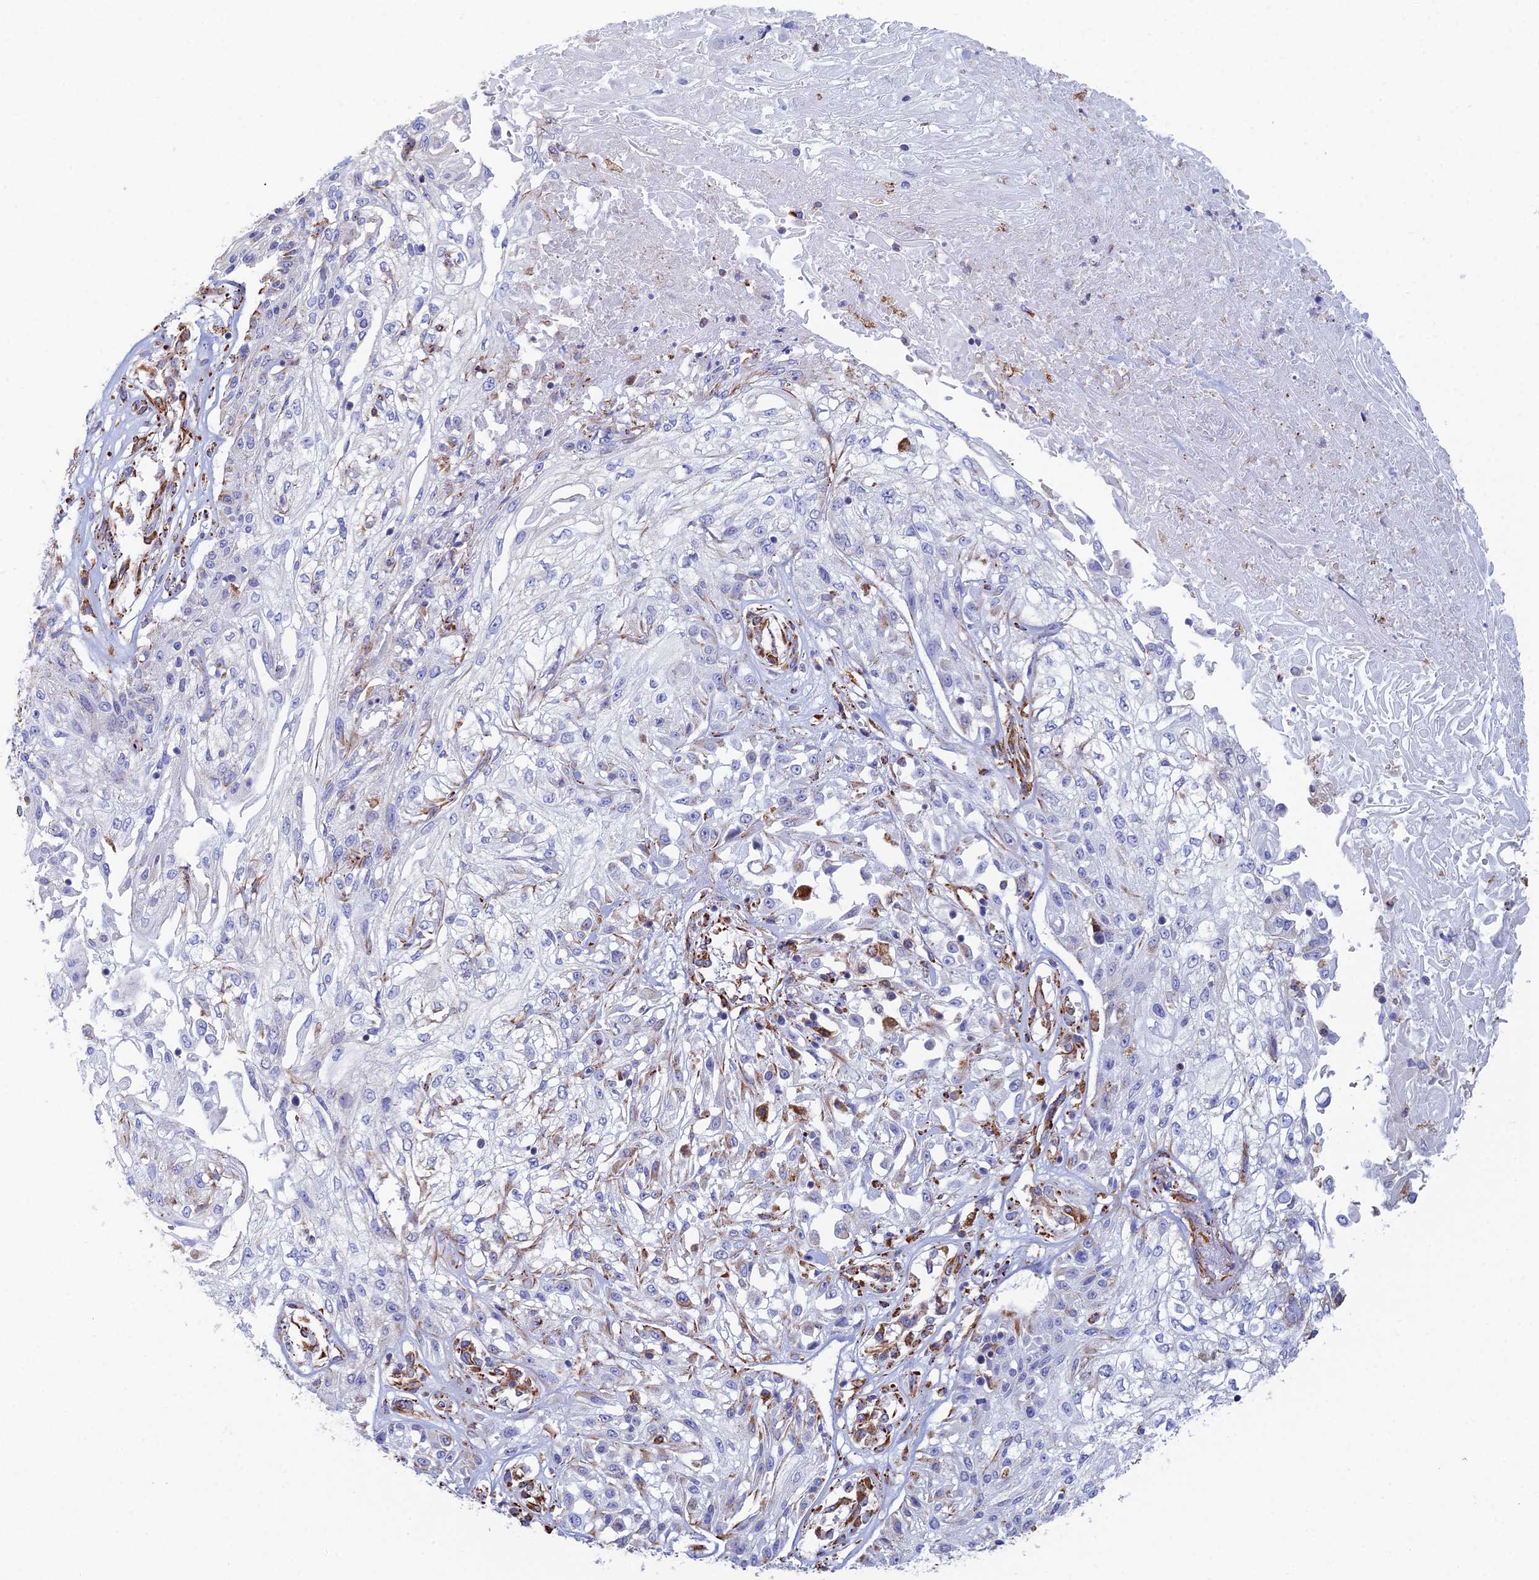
{"staining": {"intensity": "weak", "quantity": "<25%", "location": "cytoplasmic/membranous"}, "tissue": "skin cancer", "cell_type": "Tumor cells", "image_type": "cancer", "snomed": [{"axis": "morphology", "description": "Squamous cell carcinoma, NOS"}, {"axis": "morphology", "description": "Squamous cell carcinoma, metastatic, NOS"}, {"axis": "topography", "description": "Skin"}, {"axis": "topography", "description": "Lymph node"}], "caption": "An image of human metastatic squamous cell carcinoma (skin) is negative for staining in tumor cells. (Stains: DAB immunohistochemistry (IHC) with hematoxylin counter stain, Microscopy: brightfield microscopy at high magnification).", "gene": "CLVS2", "patient": {"sex": "male", "age": 75}}